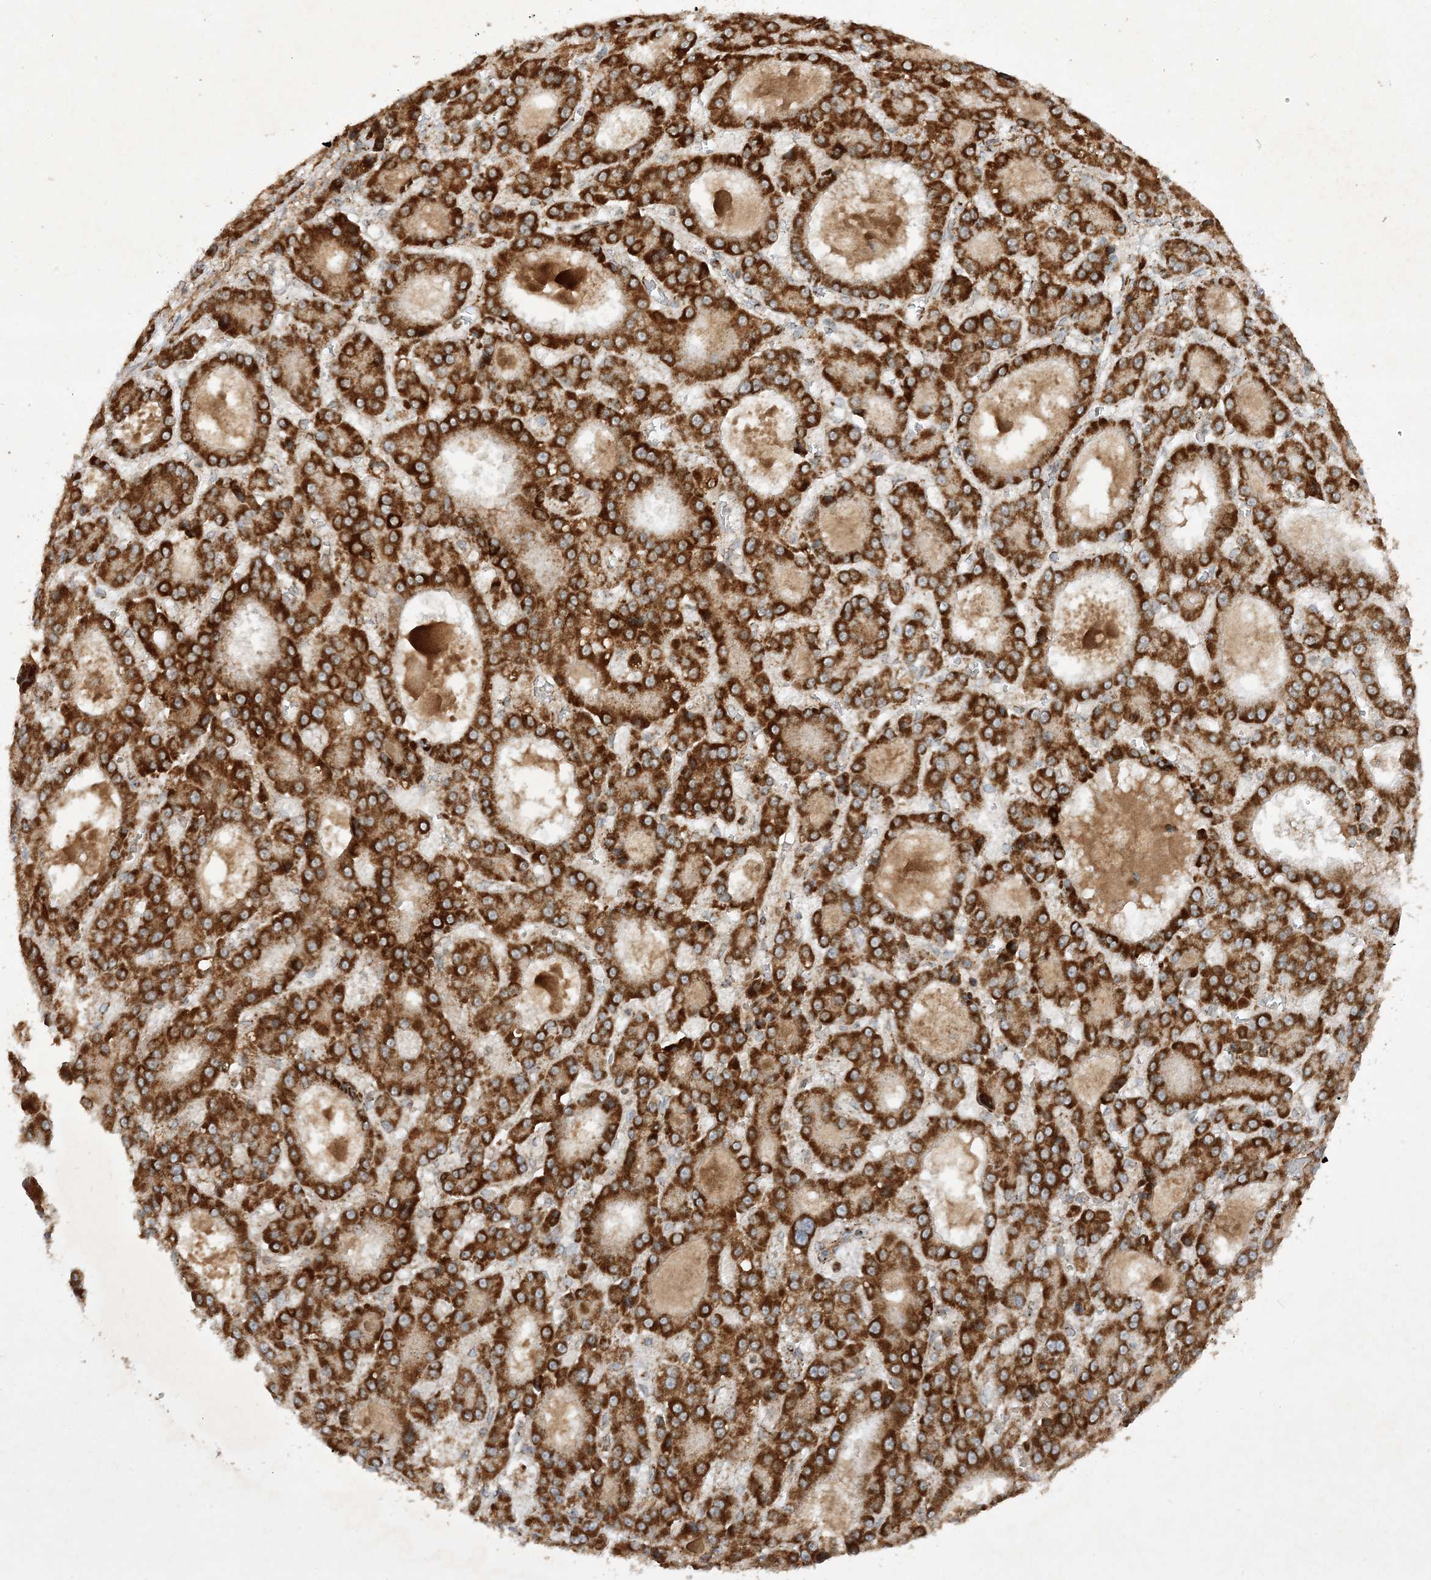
{"staining": {"intensity": "strong", "quantity": ">75%", "location": "cytoplasmic/membranous"}, "tissue": "liver cancer", "cell_type": "Tumor cells", "image_type": "cancer", "snomed": [{"axis": "morphology", "description": "Carcinoma, Hepatocellular, NOS"}, {"axis": "topography", "description": "Liver"}], "caption": "Liver cancer (hepatocellular carcinoma) tissue demonstrates strong cytoplasmic/membranous expression in about >75% of tumor cells Using DAB (3,3'-diaminobenzidine) (brown) and hematoxylin (blue) stains, captured at high magnification using brightfield microscopy.", "gene": "NDUFAF3", "patient": {"sex": "male", "age": 70}}